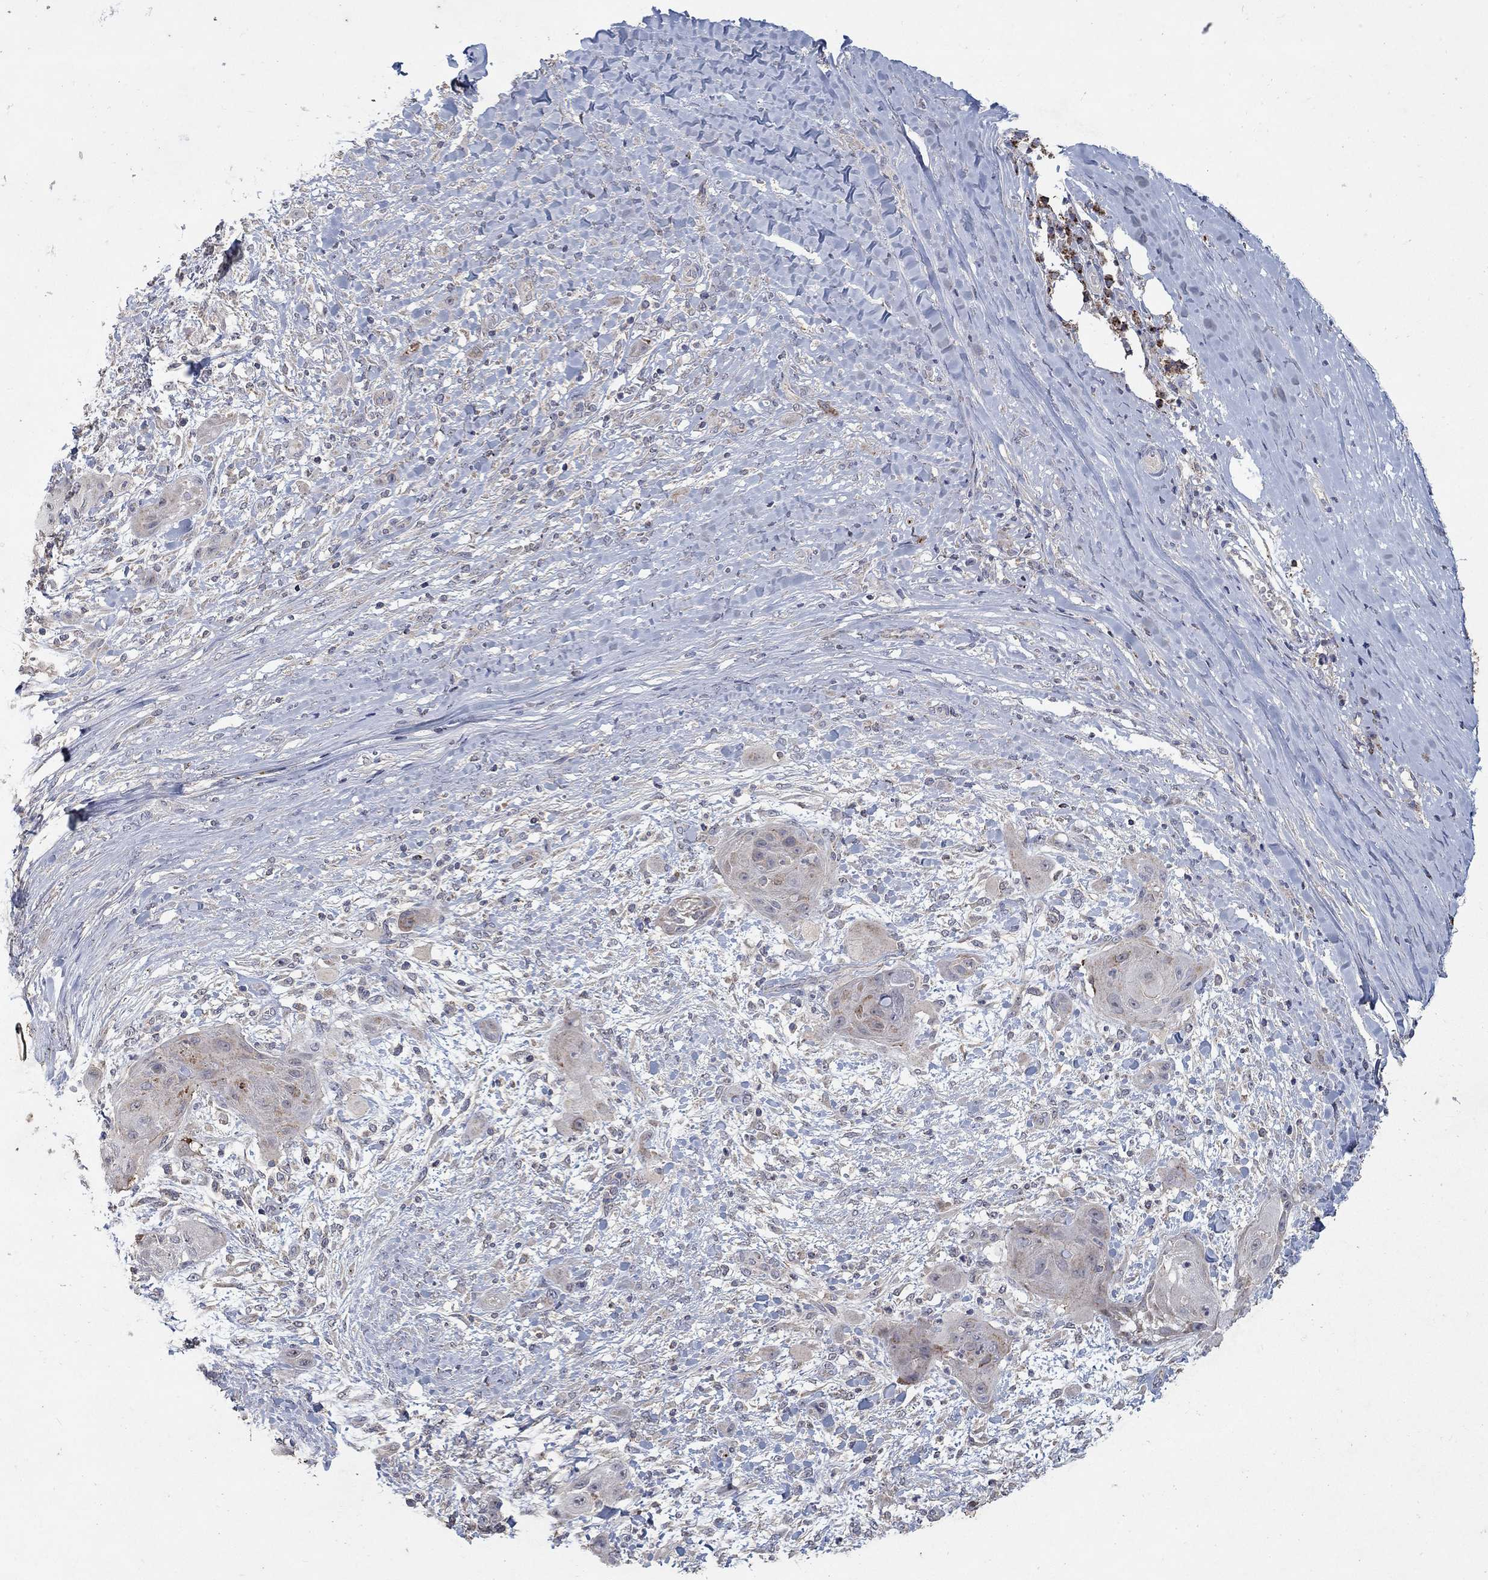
{"staining": {"intensity": "weak", "quantity": "25%-75%", "location": "cytoplasmic/membranous"}, "tissue": "skin cancer", "cell_type": "Tumor cells", "image_type": "cancer", "snomed": [{"axis": "morphology", "description": "Squamous cell carcinoma, NOS"}, {"axis": "topography", "description": "Skin"}], "caption": "The immunohistochemical stain labels weak cytoplasmic/membranous staining in tumor cells of skin squamous cell carcinoma tissue.", "gene": "GPSM1", "patient": {"sex": "male", "age": 62}}